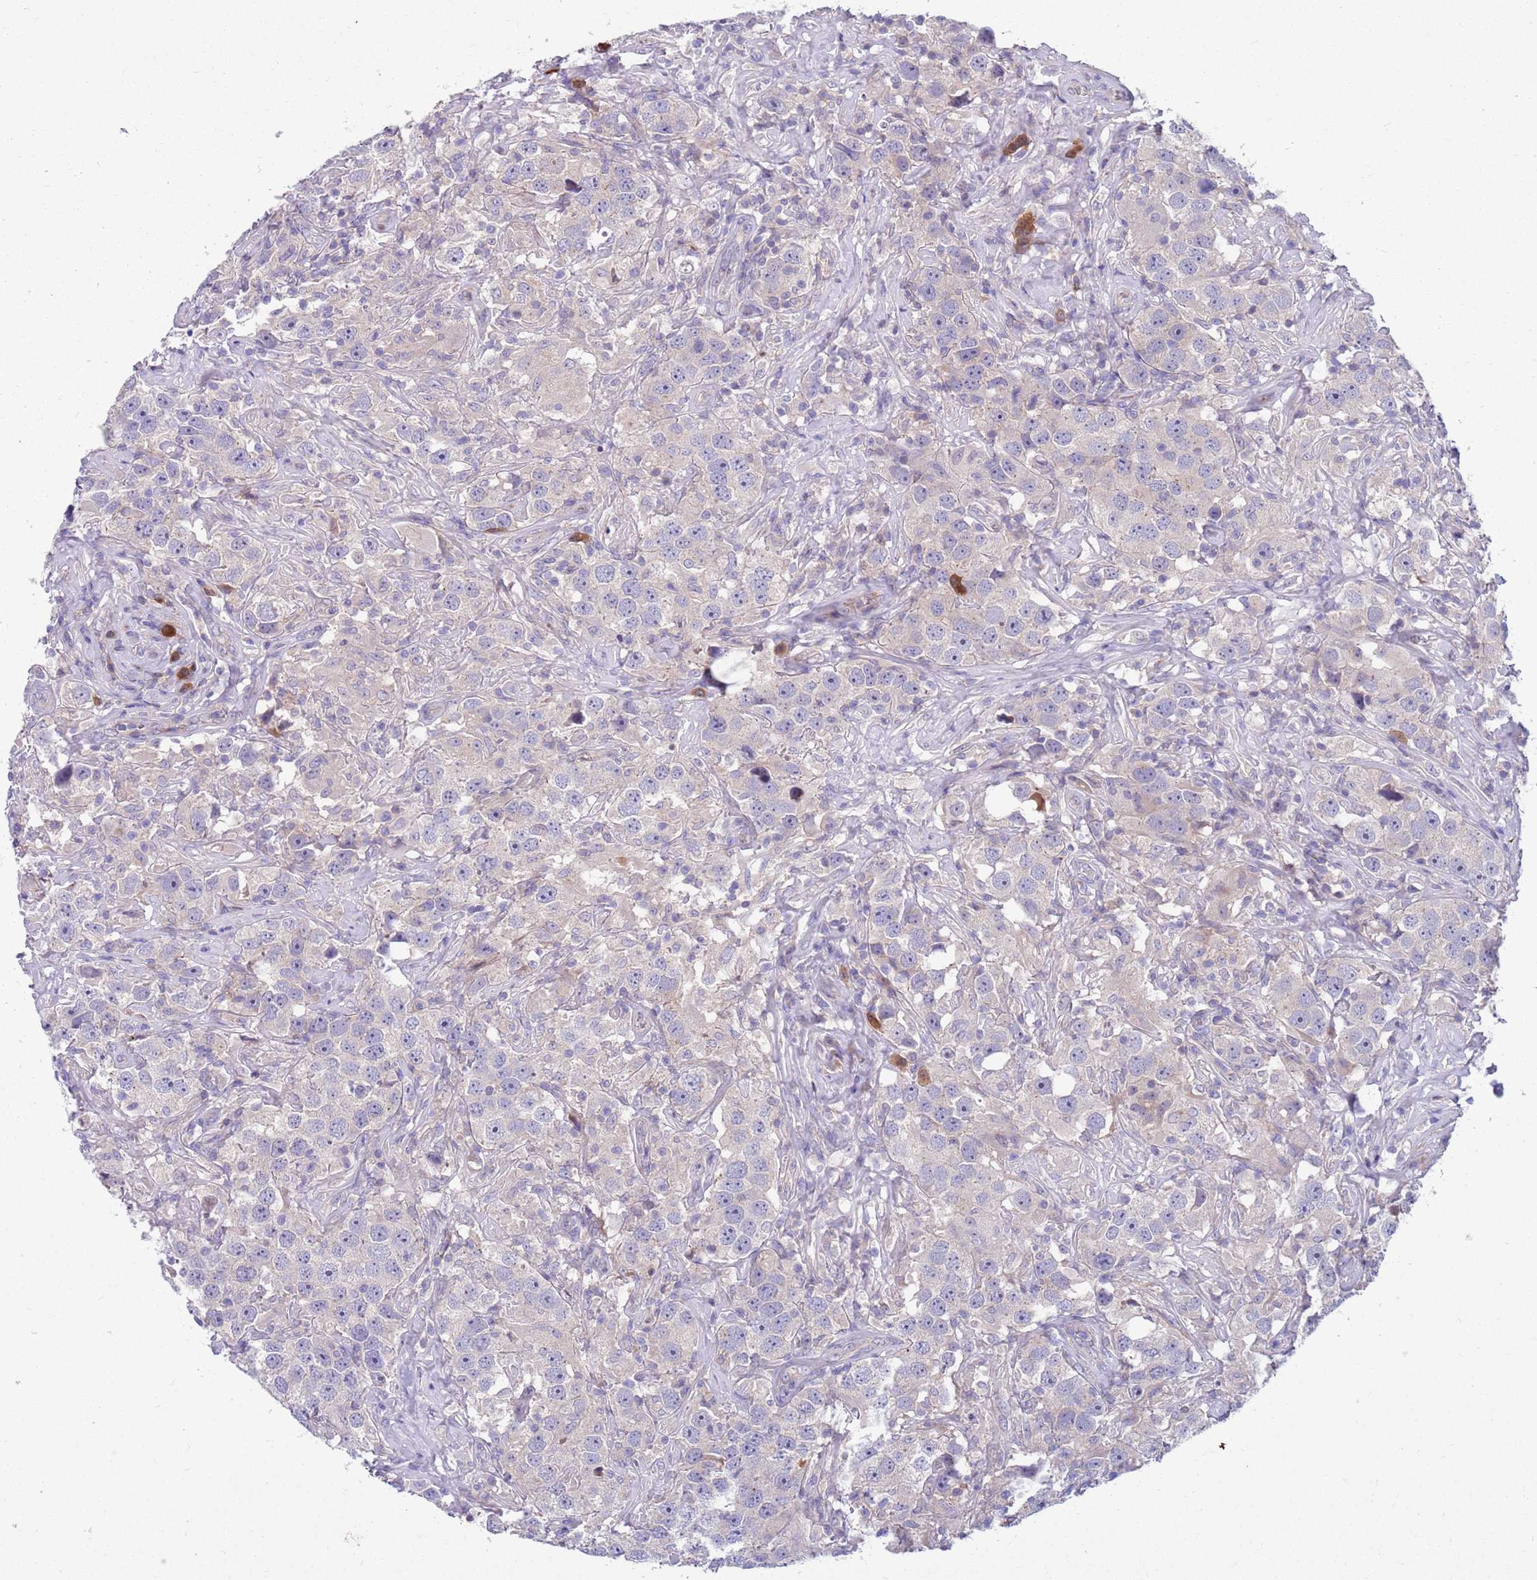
{"staining": {"intensity": "negative", "quantity": "none", "location": "none"}, "tissue": "testis cancer", "cell_type": "Tumor cells", "image_type": "cancer", "snomed": [{"axis": "morphology", "description": "Seminoma, NOS"}, {"axis": "topography", "description": "Testis"}], "caption": "Protein analysis of testis seminoma shows no significant expression in tumor cells.", "gene": "KLHL29", "patient": {"sex": "male", "age": 49}}